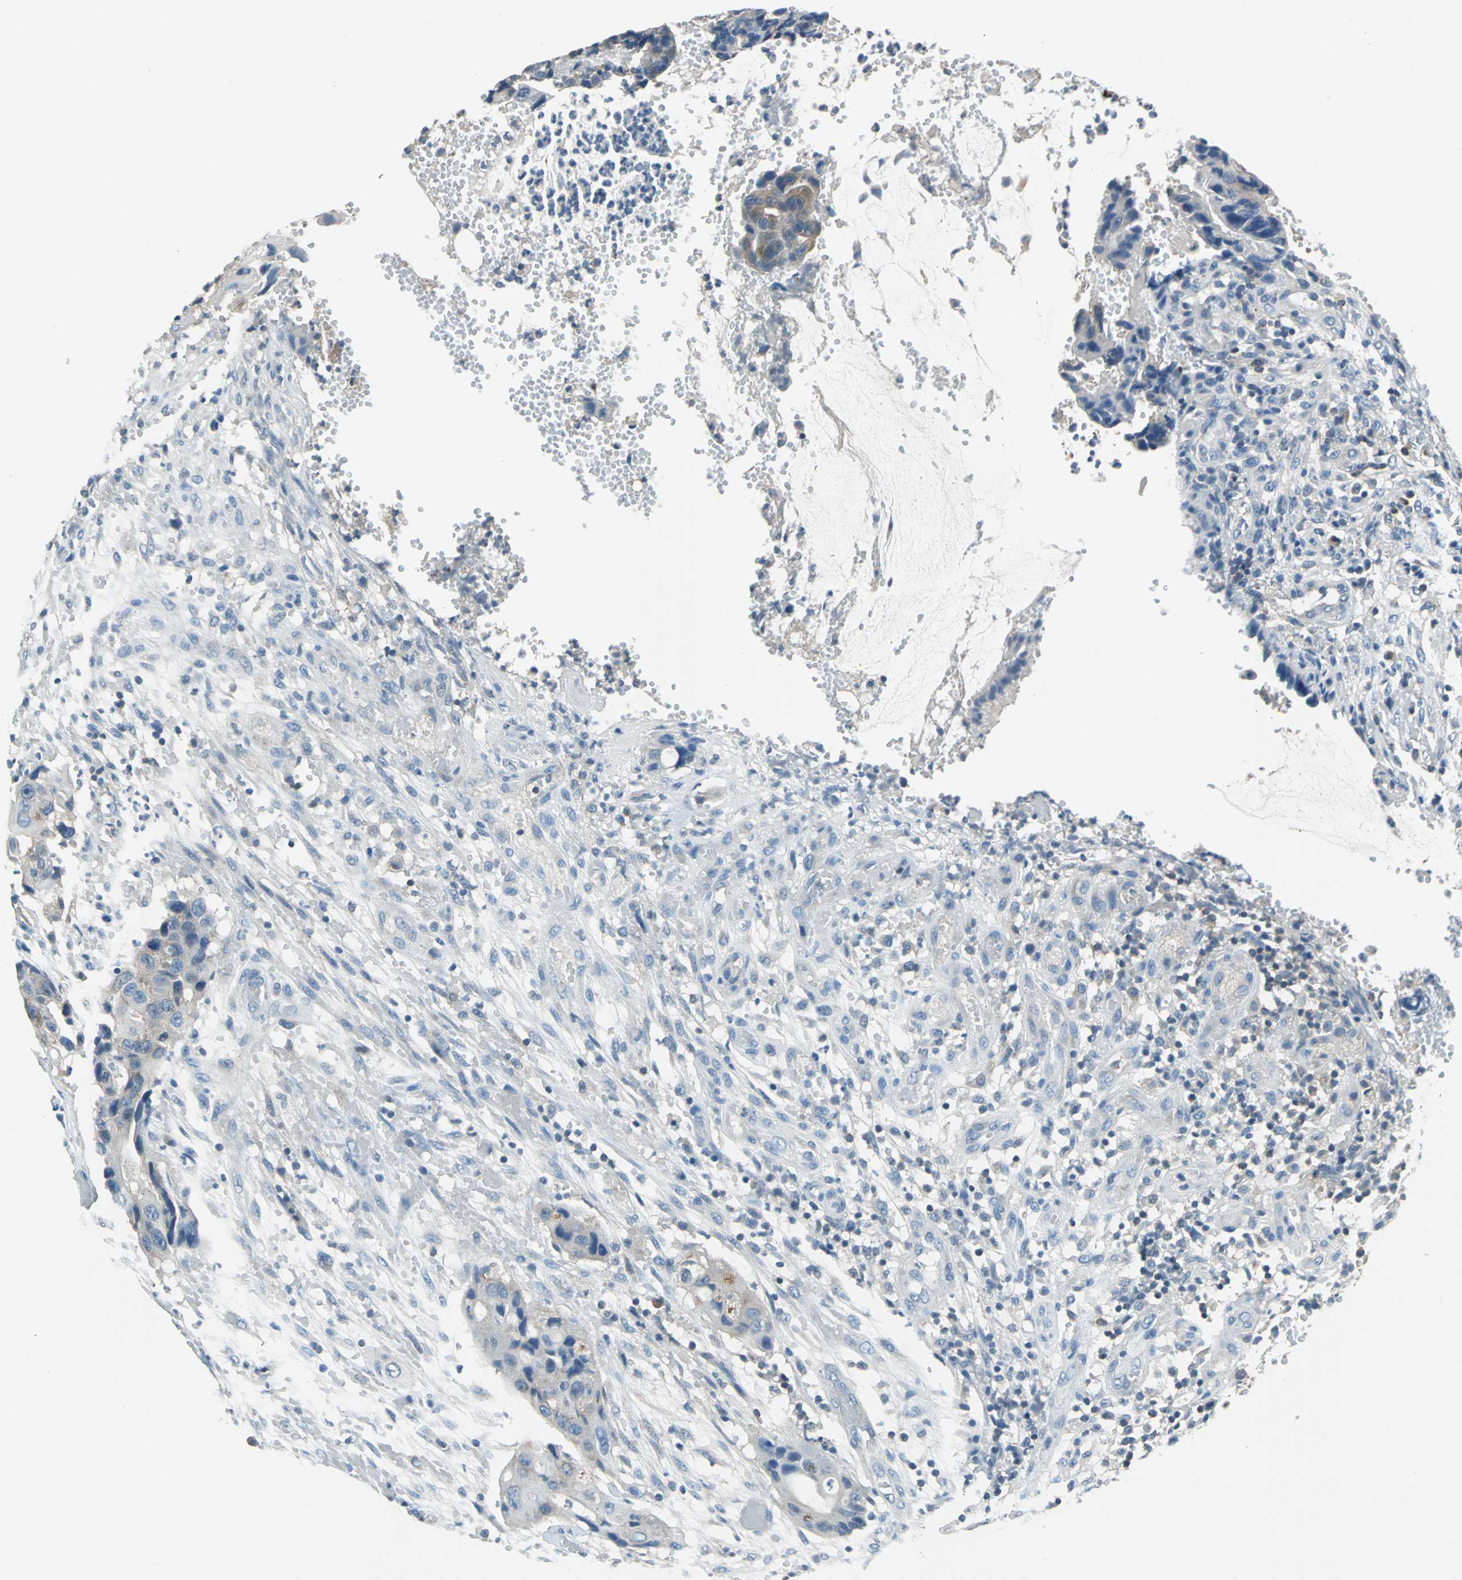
{"staining": {"intensity": "weak", "quantity": "<25%", "location": "cytoplasmic/membranous"}, "tissue": "colorectal cancer", "cell_type": "Tumor cells", "image_type": "cancer", "snomed": [{"axis": "morphology", "description": "Adenocarcinoma, NOS"}, {"axis": "topography", "description": "Colon"}], "caption": "This is an immunohistochemistry histopathology image of colorectal adenocarcinoma. There is no staining in tumor cells.", "gene": "PRKCA", "patient": {"sex": "female", "age": 57}}